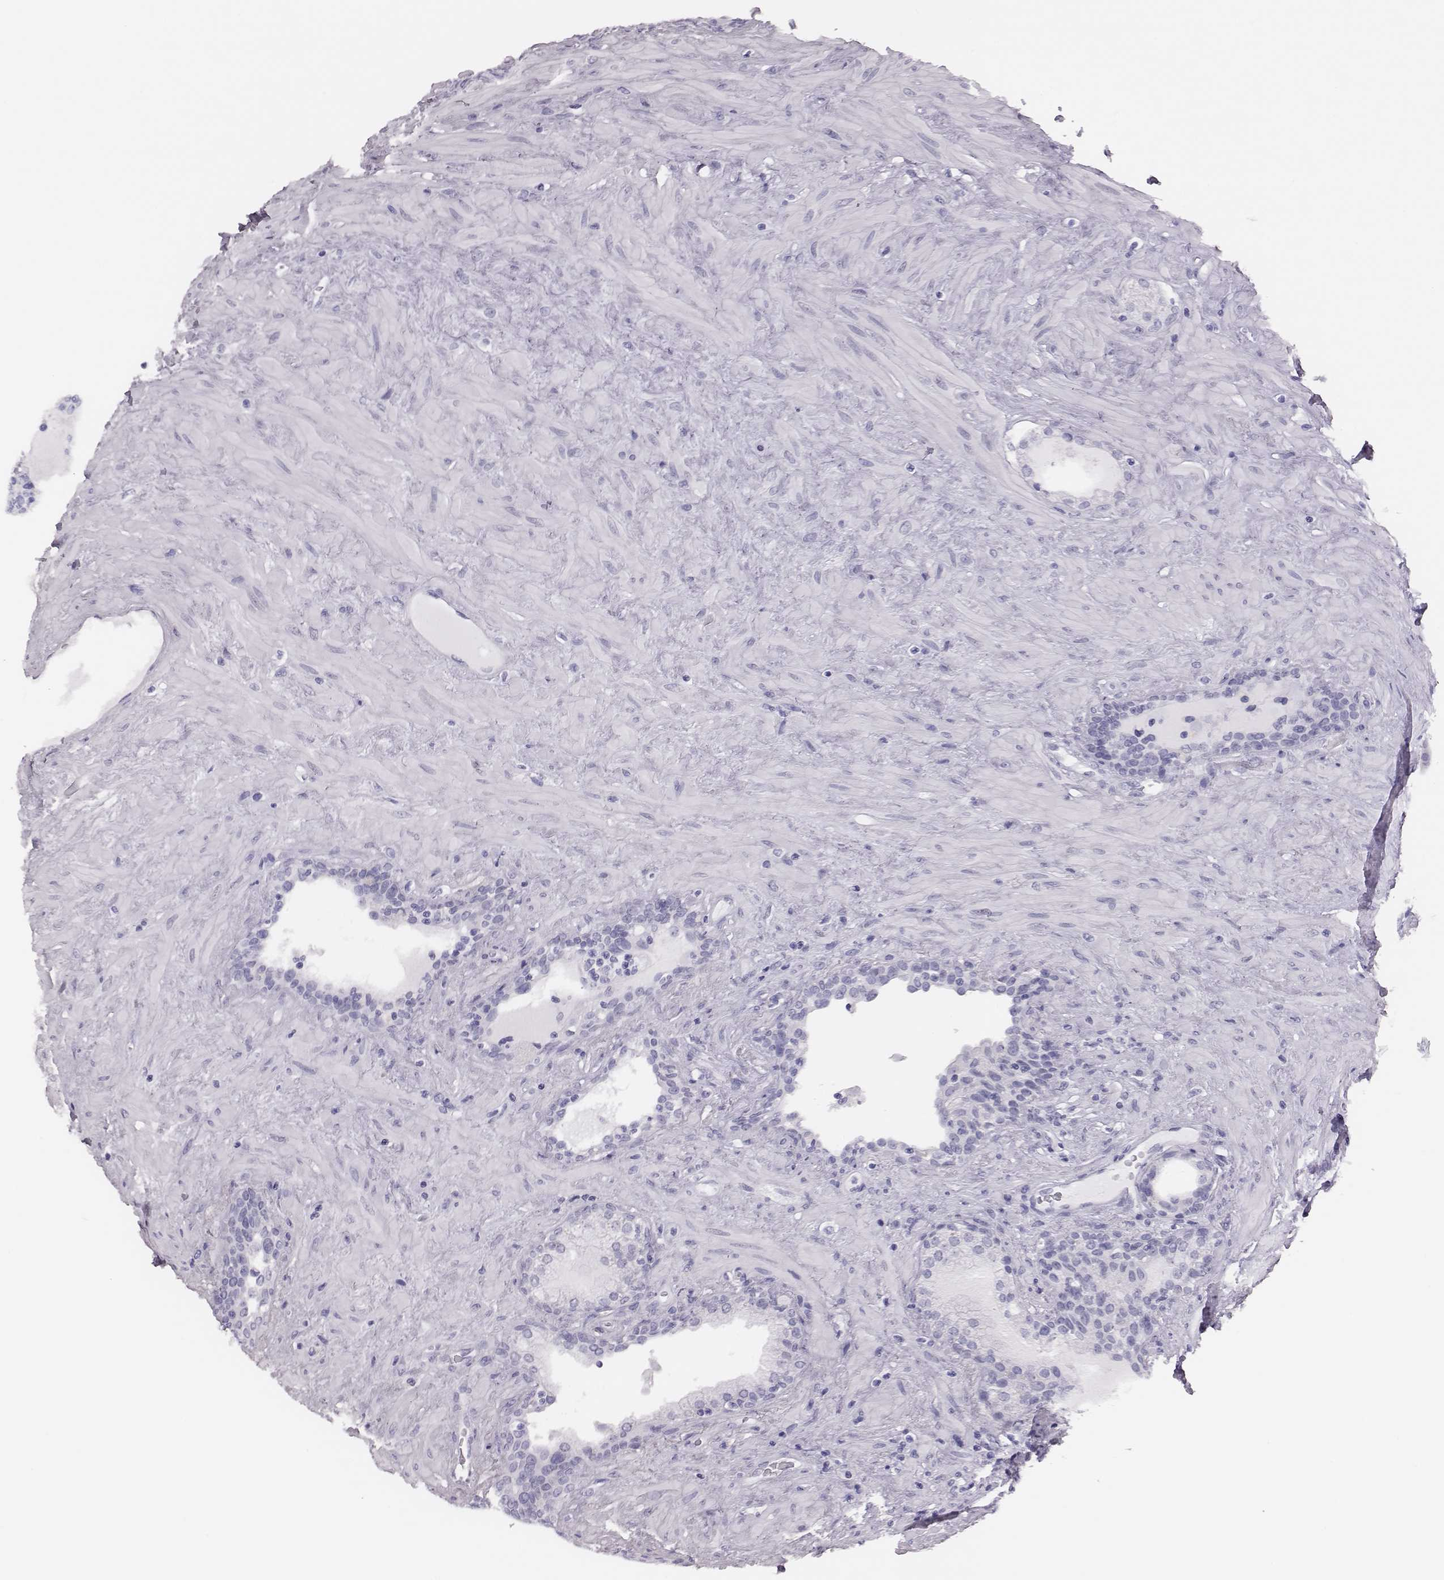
{"staining": {"intensity": "negative", "quantity": "none", "location": "none"}, "tissue": "prostate", "cell_type": "Glandular cells", "image_type": "normal", "snomed": [{"axis": "morphology", "description": "Normal tissue, NOS"}, {"axis": "topography", "description": "Prostate"}], "caption": "Immunohistochemistry of normal prostate demonstrates no staining in glandular cells.", "gene": "H1", "patient": {"sex": "male", "age": 63}}